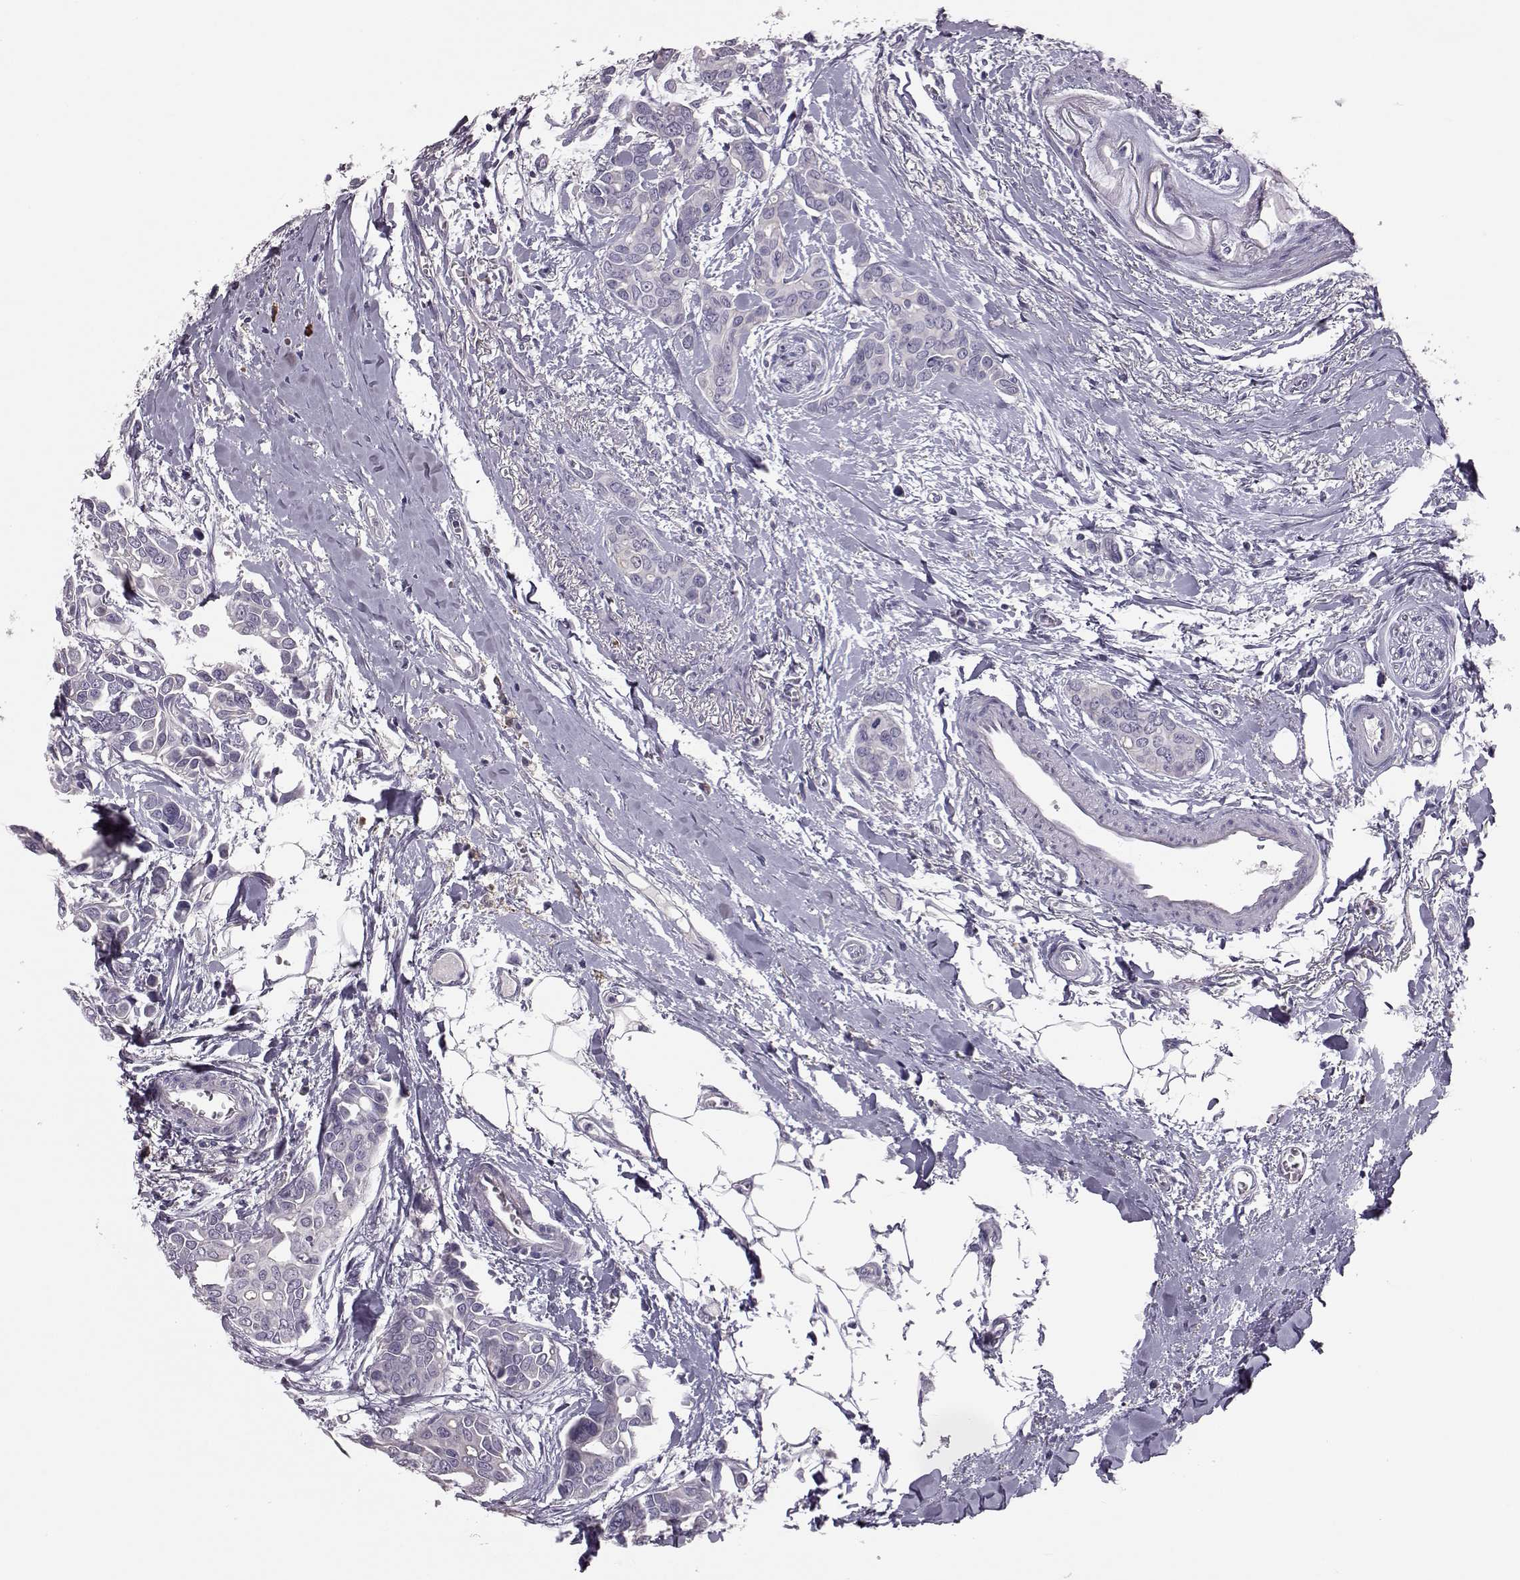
{"staining": {"intensity": "negative", "quantity": "none", "location": "none"}, "tissue": "breast cancer", "cell_type": "Tumor cells", "image_type": "cancer", "snomed": [{"axis": "morphology", "description": "Duct carcinoma"}, {"axis": "topography", "description": "Breast"}], "caption": "Intraductal carcinoma (breast) stained for a protein using IHC displays no positivity tumor cells.", "gene": "ADGRG5", "patient": {"sex": "female", "age": 54}}